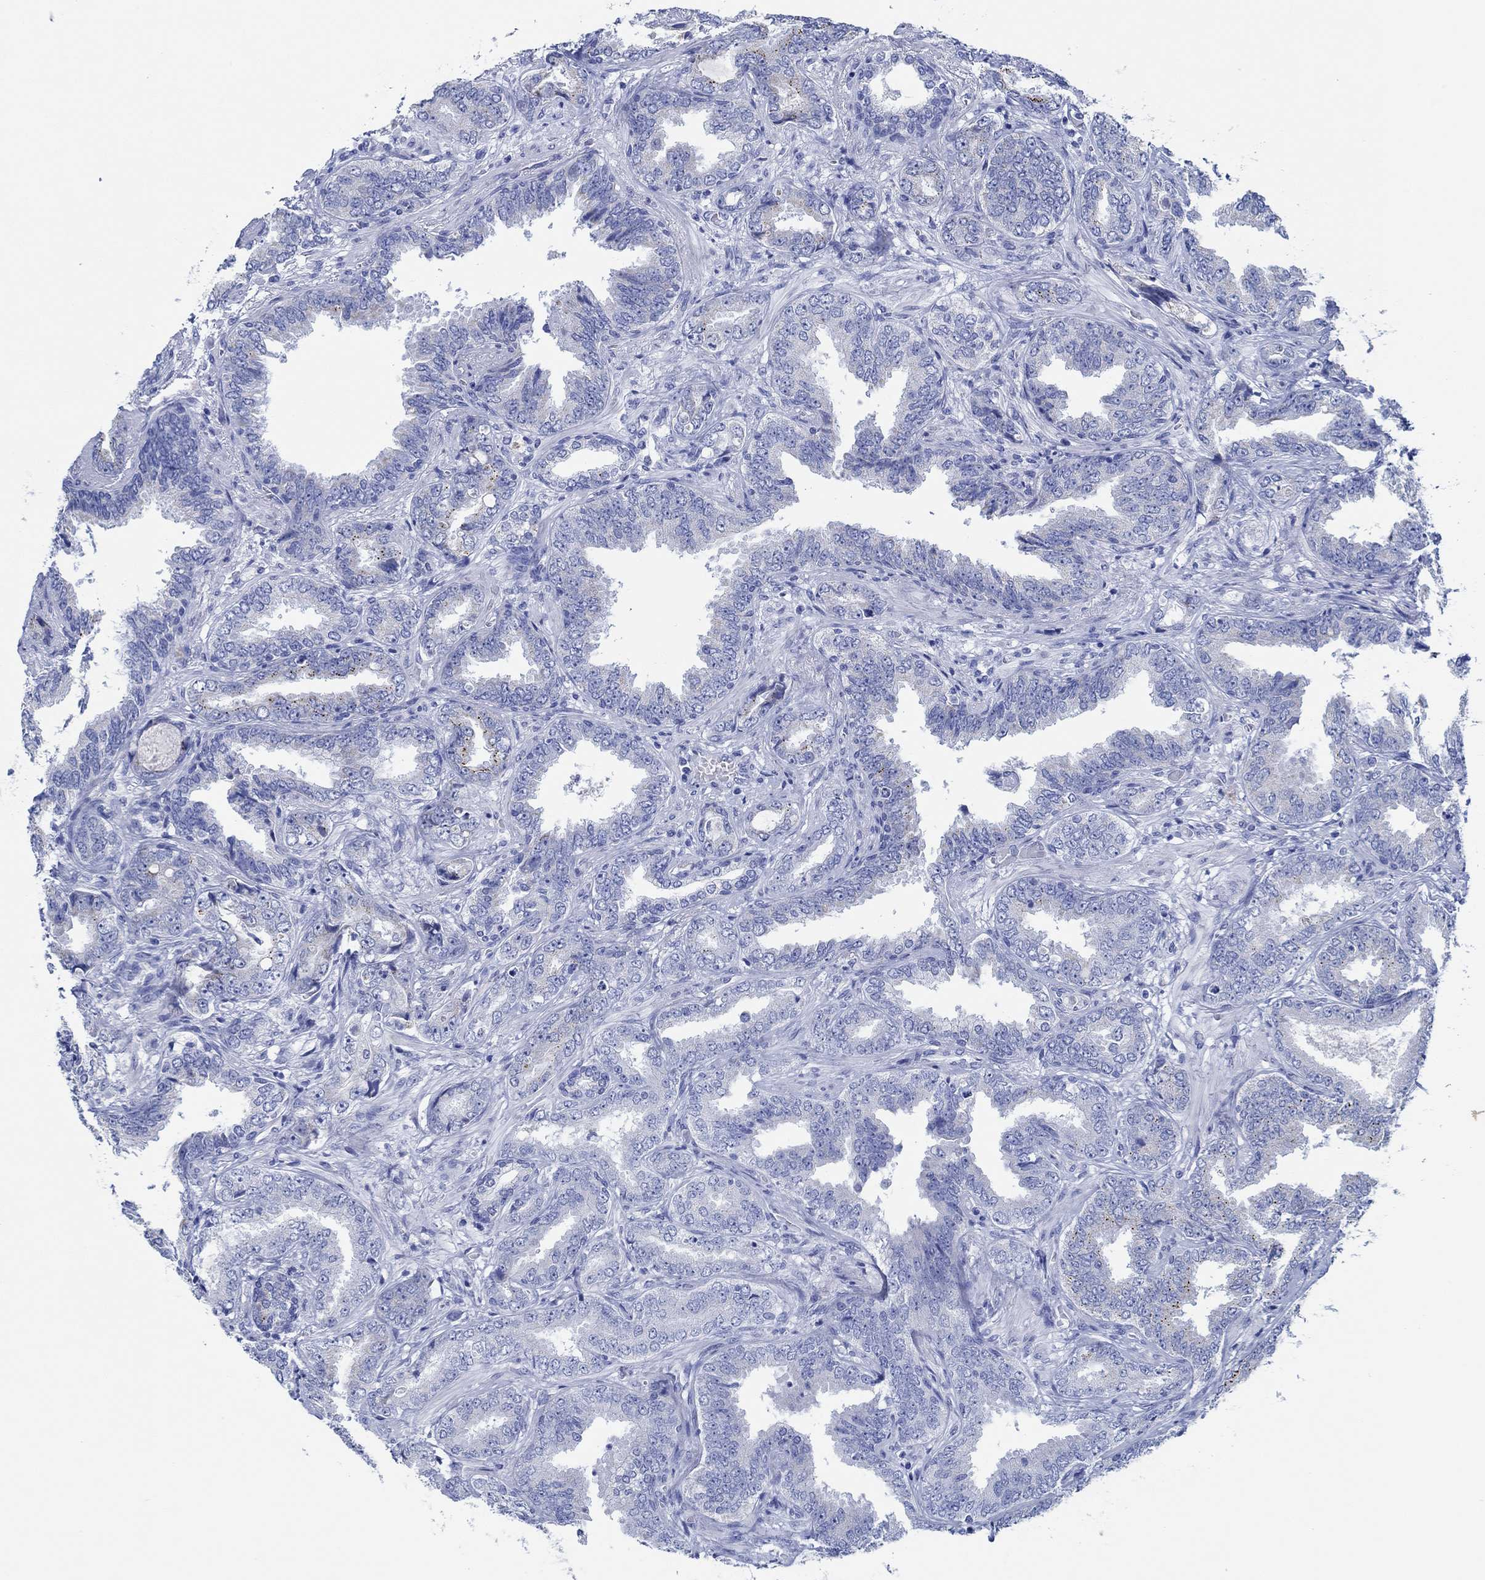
{"staining": {"intensity": "strong", "quantity": "<25%", "location": "cytoplasmic/membranous"}, "tissue": "prostate cancer", "cell_type": "Tumor cells", "image_type": "cancer", "snomed": [{"axis": "morphology", "description": "Adenocarcinoma, Low grade"}, {"axis": "topography", "description": "Prostate"}], "caption": "Prostate low-grade adenocarcinoma was stained to show a protein in brown. There is medium levels of strong cytoplasmic/membranous staining in about <25% of tumor cells.", "gene": "IGFBP6", "patient": {"sex": "male", "age": 68}}